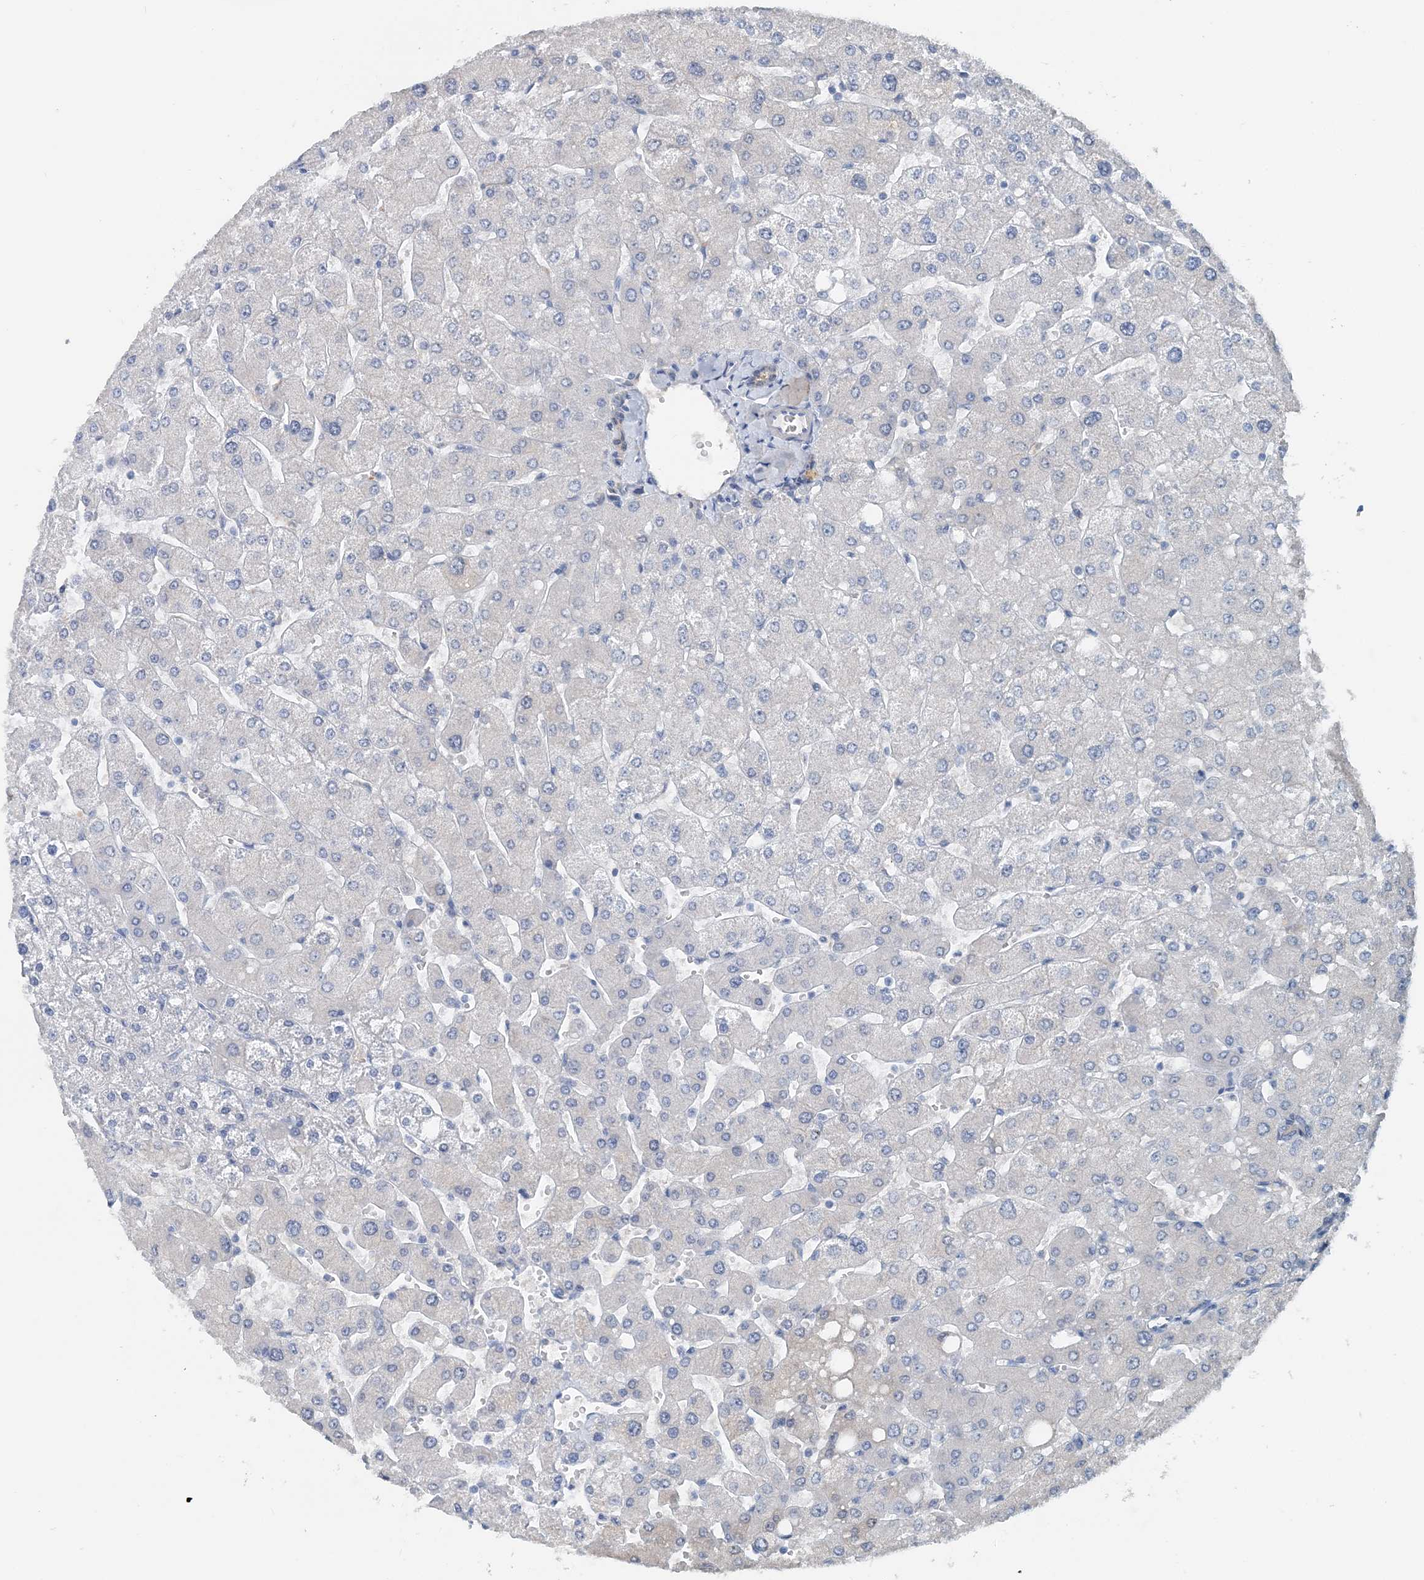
{"staining": {"intensity": "weak", "quantity": "<25%", "location": "cytoplasmic/membranous"}, "tissue": "liver", "cell_type": "Cholangiocytes", "image_type": "normal", "snomed": [{"axis": "morphology", "description": "Normal tissue, NOS"}, {"axis": "topography", "description": "Liver"}], "caption": "Cholangiocytes show no significant expression in unremarkable liver. (DAB immunohistochemistry (IHC), high magnification).", "gene": "PFN2", "patient": {"sex": "male", "age": 55}}